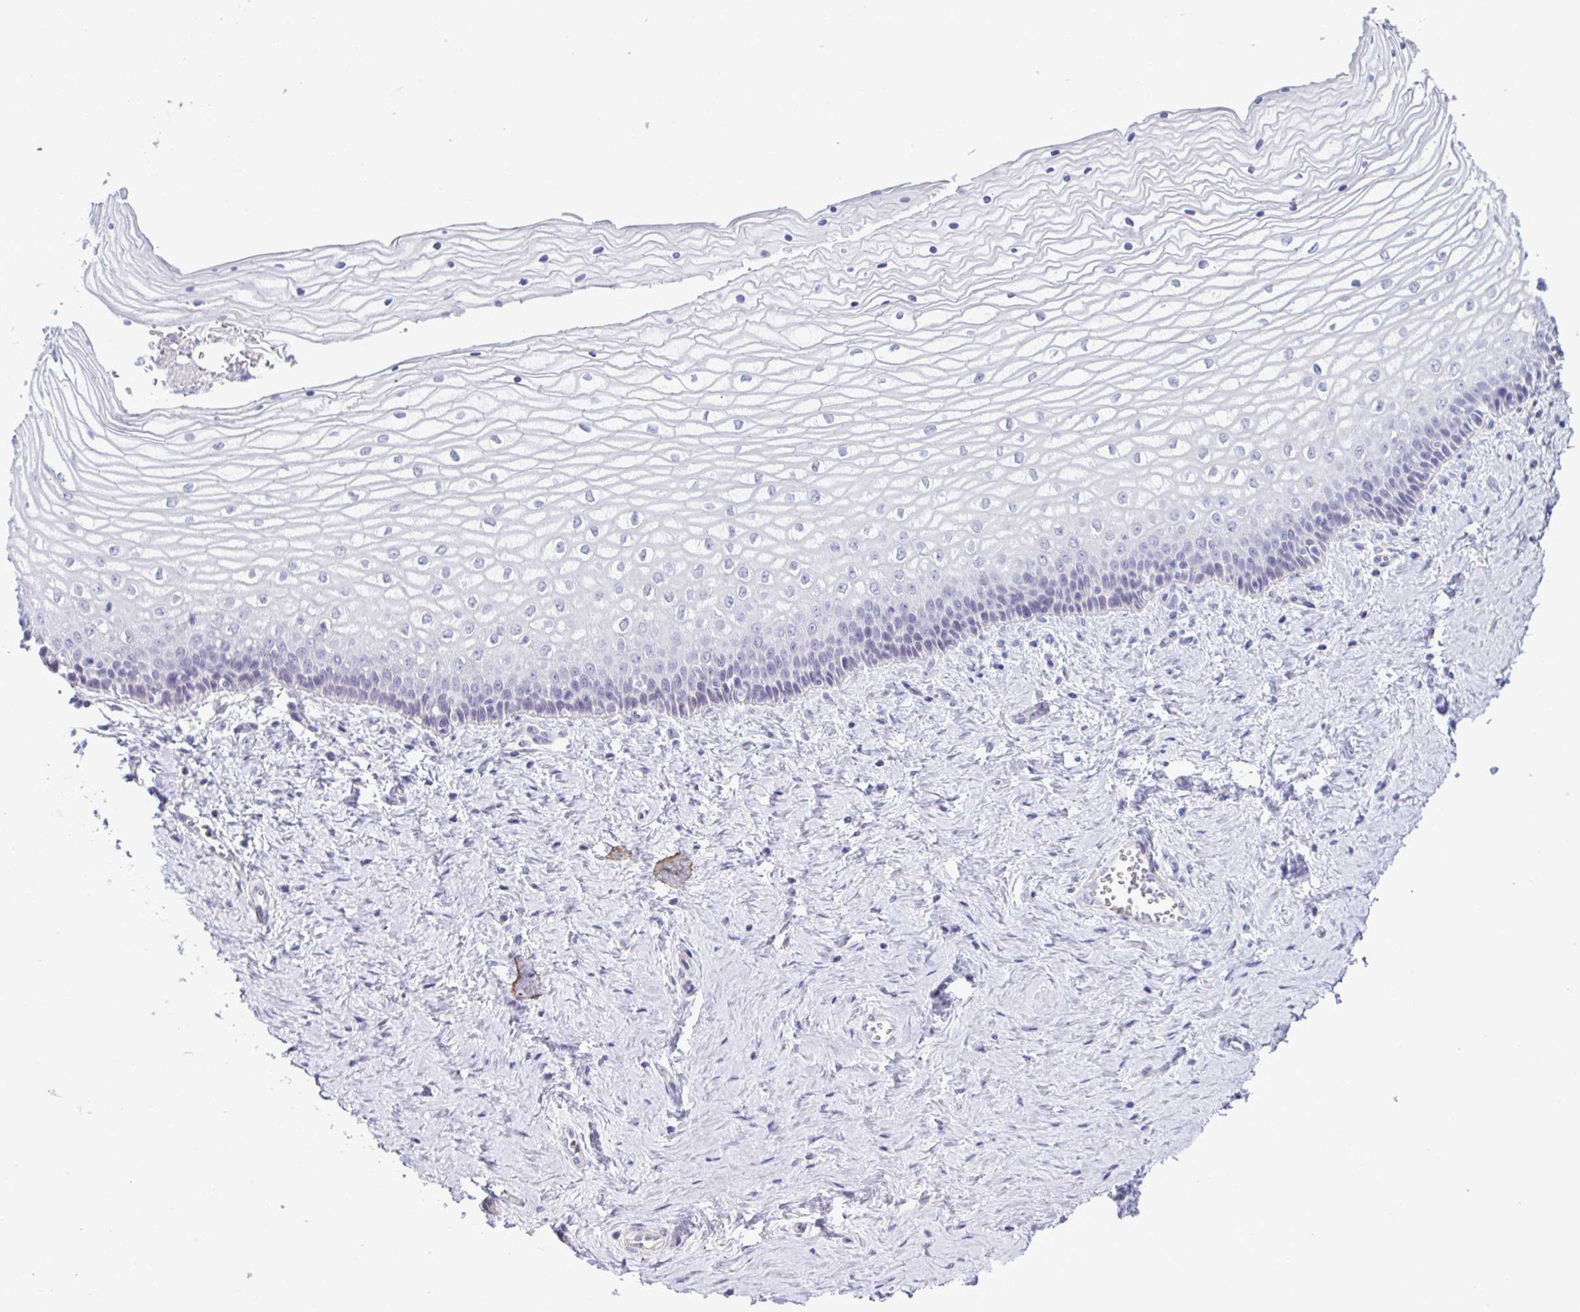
{"staining": {"intensity": "negative", "quantity": "none", "location": "none"}, "tissue": "vagina", "cell_type": "Squamous epithelial cells", "image_type": "normal", "snomed": [{"axis": "morphology", "description": "Normal tissue, NOS"}, {"axis": "topography", "description": "Vagina"}], "caption": "Immunohistochemistry of unremarkable human vagina displays no positivity in squamous epithelial cells. (DAB immunohistochemistry (IHC) with hematoxylin counter stain).", "gene": "ATP6V0D2", "patient": {"sex": "female", "age": 45}}